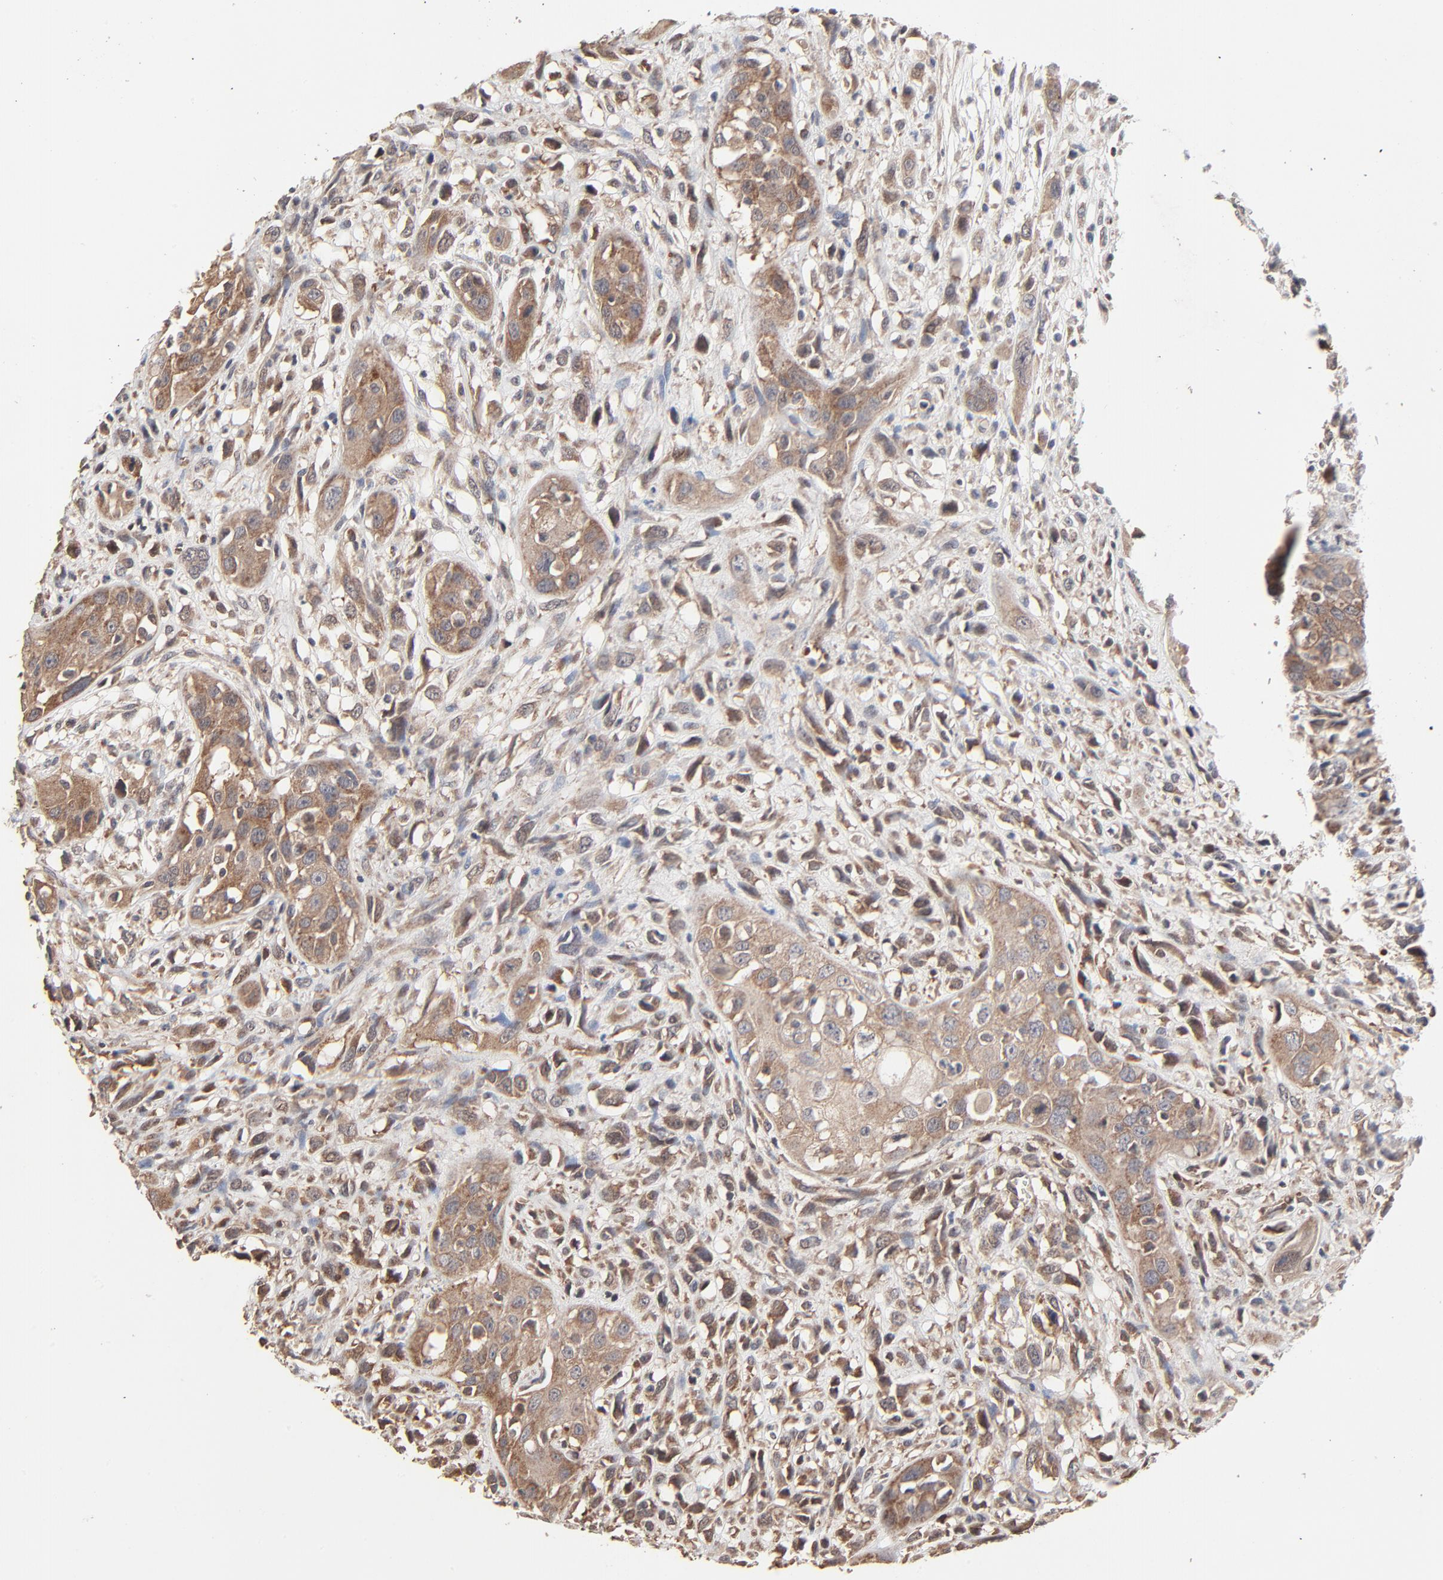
{"staining": {"intensity": "moderate", "quantity": ">75%", "location": "cytoplasmic/membranous"}, "tissue": "head and neck cancer", "cell_type": "Tumor cells", "image_type": "cancer", "snomed": [{"axis": "morphology", "description": "Necrosis, NOS"}, {"axis": "morphology", "description": "Neoplasm, malignant, NOS"}, {"axis": "topography", "description": "Salivary gland"}, {"axis": "topography", "description": "Head-Neck"}], "caption": "High-power microscopy captured an immunohistochemistry (IHC) micrograph of head and neck cancer (neoplasm (malignant)), revealing moderate cytoplasmic/membranous expression in approximately >75% of tumor cells.", "gene": "ABLIM3", "patient": {"sex": "male", "age": 43}}